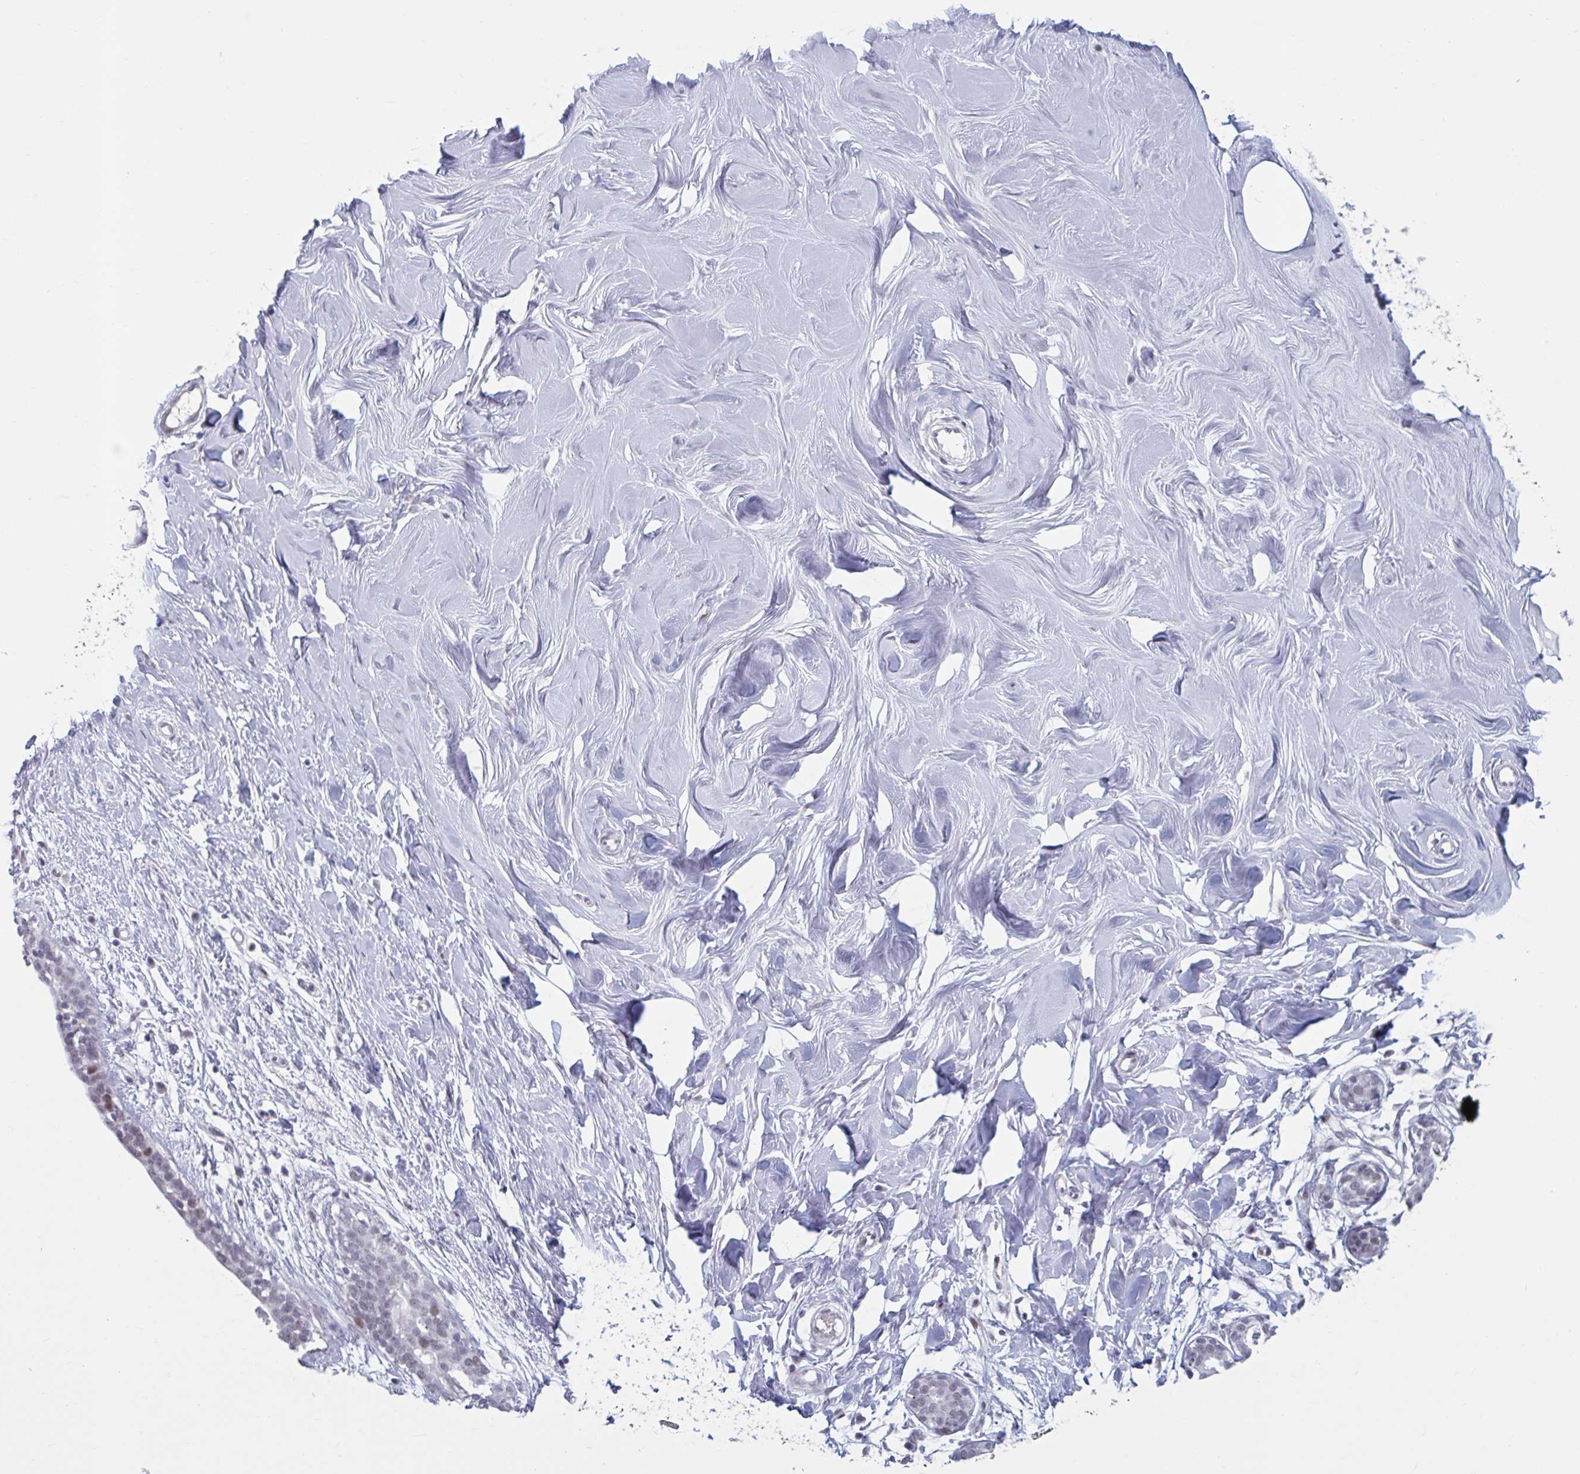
{"staining": {"intensity": "negative", "quantity": "none", "location": "none"}, "tissue": "breast", "cell_type": "Adipocytes", "image_type": "normal", "snomed": [{"axis": "morphology", "description": "Normal tissue, NOS"}, {"axis": "topography", "description": "Breast"}], "caption": "Human breast stained for a protein using immunohistochemistry exhibits no positivity in adipocytes.", "gene": "HSD17B6", "patient": {"sex": "female", "age": 27}}